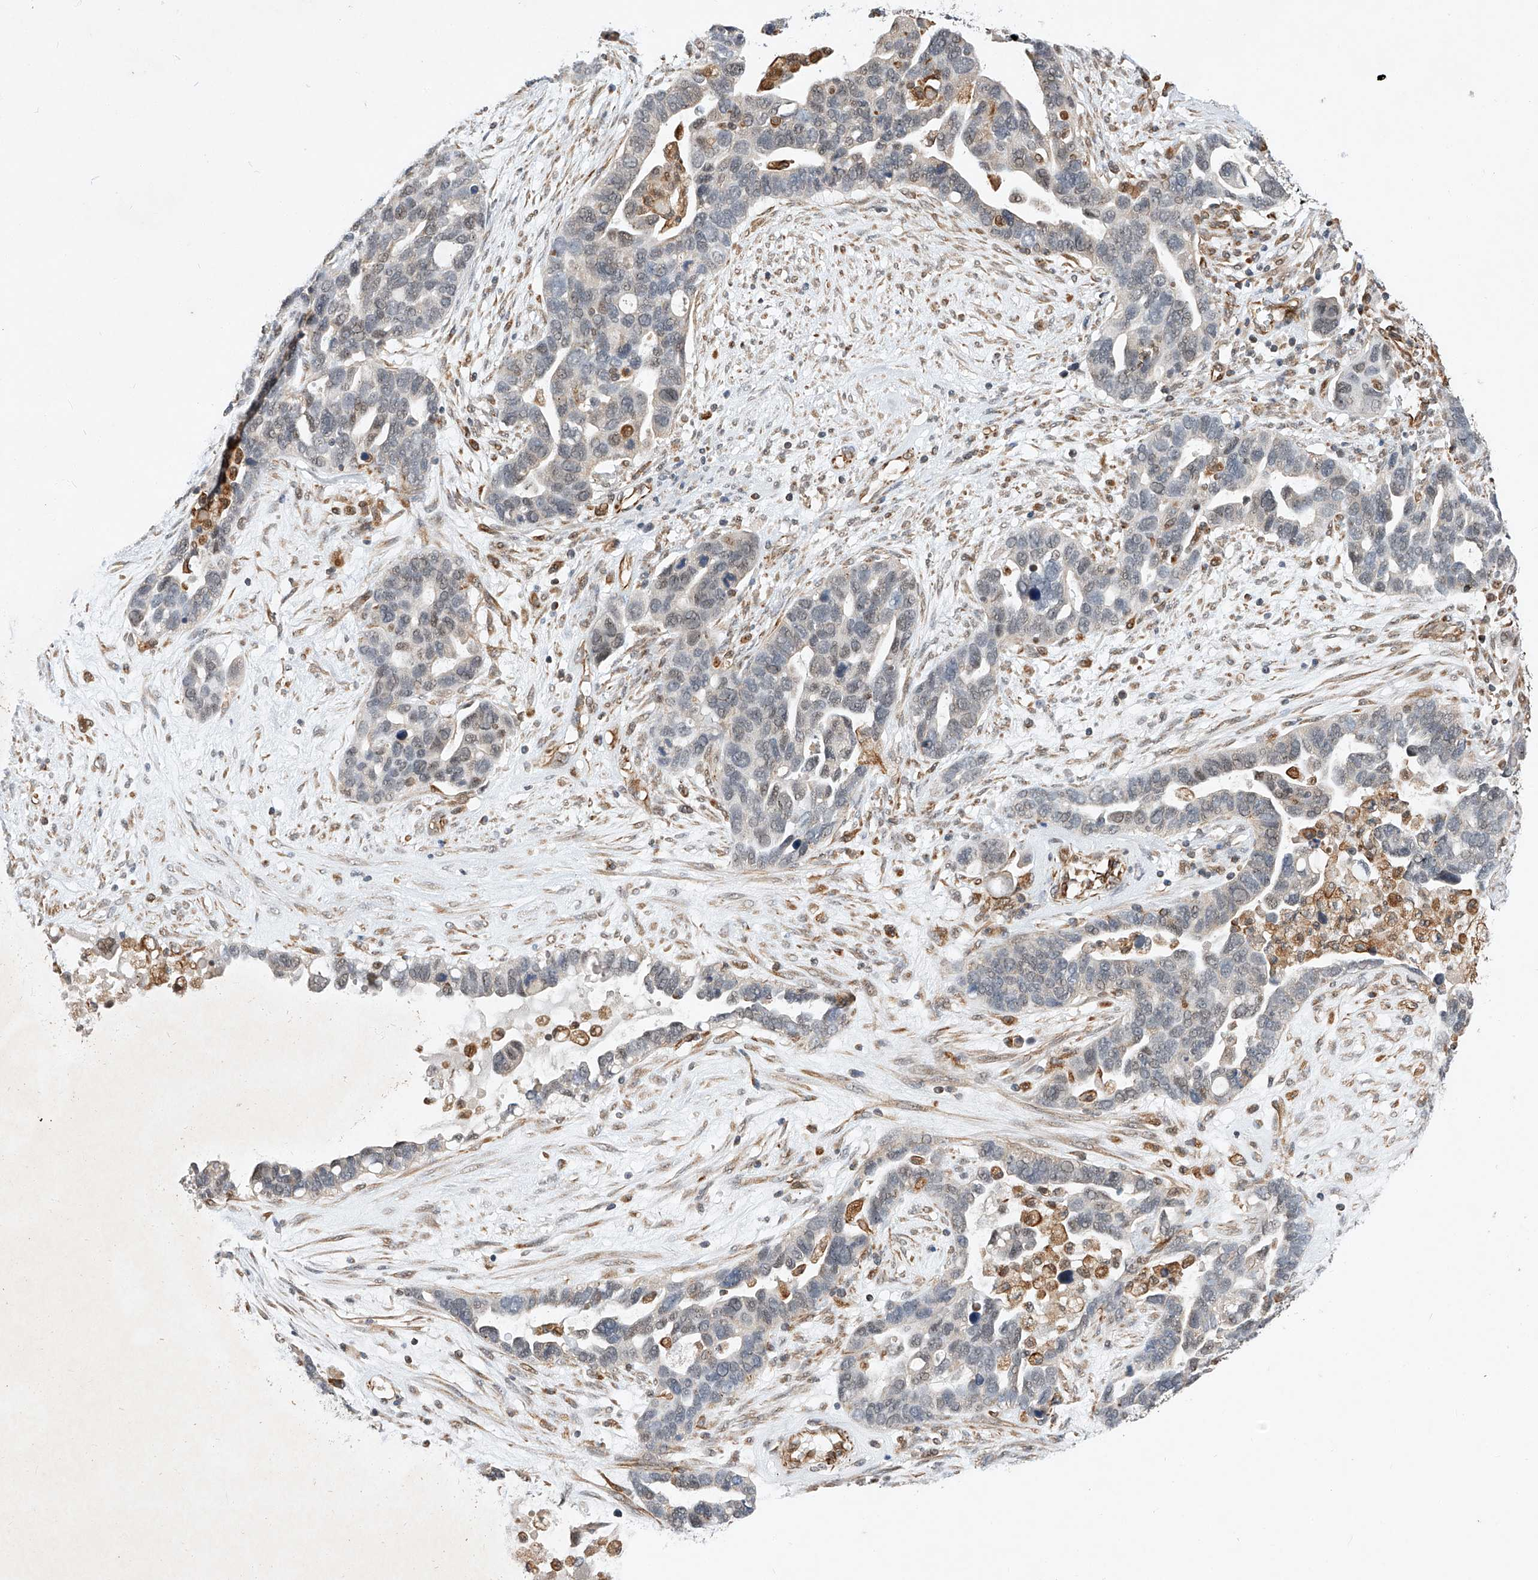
{"staining": {"intensity": "moderate", "quantity": "<25%", "location": "nuclear"}, "tissue": "ovarian cancer", "cell_type": "Tumor cells", "image_type": "cancer", "snomed": [{"axis": "morphology", "description": "Cystadenocarcinoma, serous, NOS"}, {"axis": "topography", "description": "Ovary"}], "caption": "Ovarian cancer (serous cystadenocarcinoma) tissue shows moderate nuclear positivity in approximately <25% of tumor cells", "gene": "AMD1", "patient": {"sex": "female", "age": 54}}